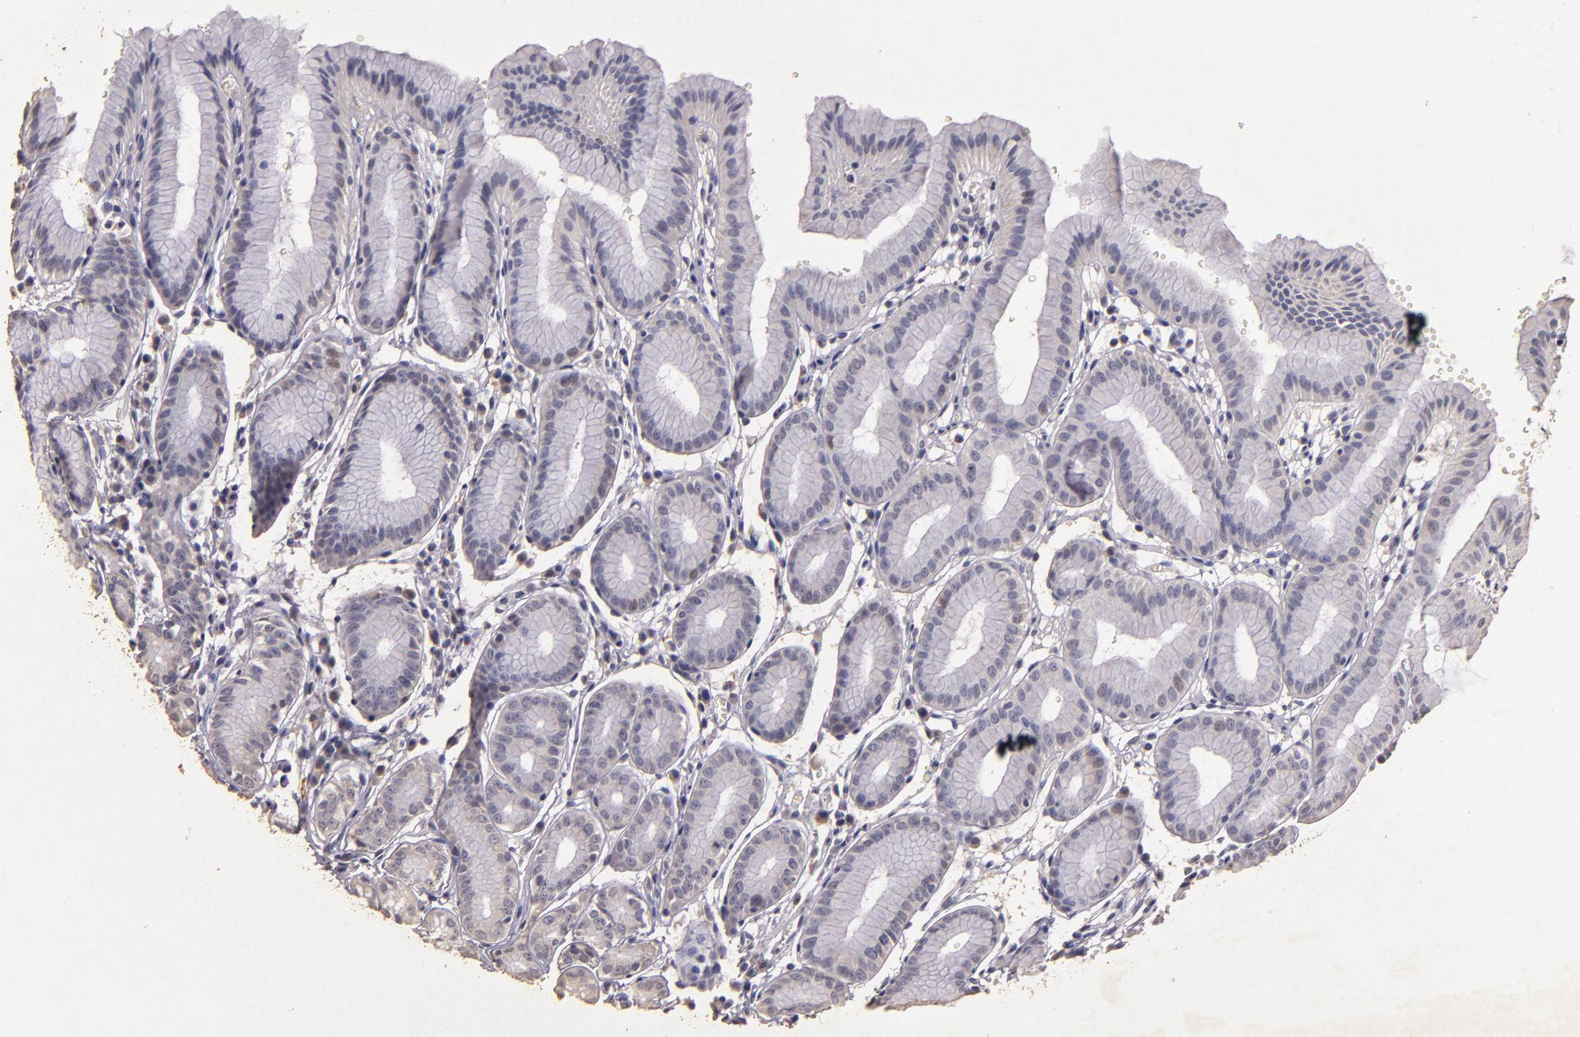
{"staining": {"intensity": "weak", "quantity": "25%-75%", "location": "cytoplasmic/membranous"}, "tissue": "stomach", "cell_type": "Glandular cells", "image_type": "normal", "snomed": [{"axis": "morphology", "description": "Normal tissue, NOS"}, {"axis": "topography", "description": "Stomach"}], "caption": "The immunohistochemical stain highlights weak cytoplasmic/membranous positivity in glandular cells of normal stomach. Nuclei are stained in blue.", "gene": "BCL2L13", "patient": {"sex": "male", "age": 42}}